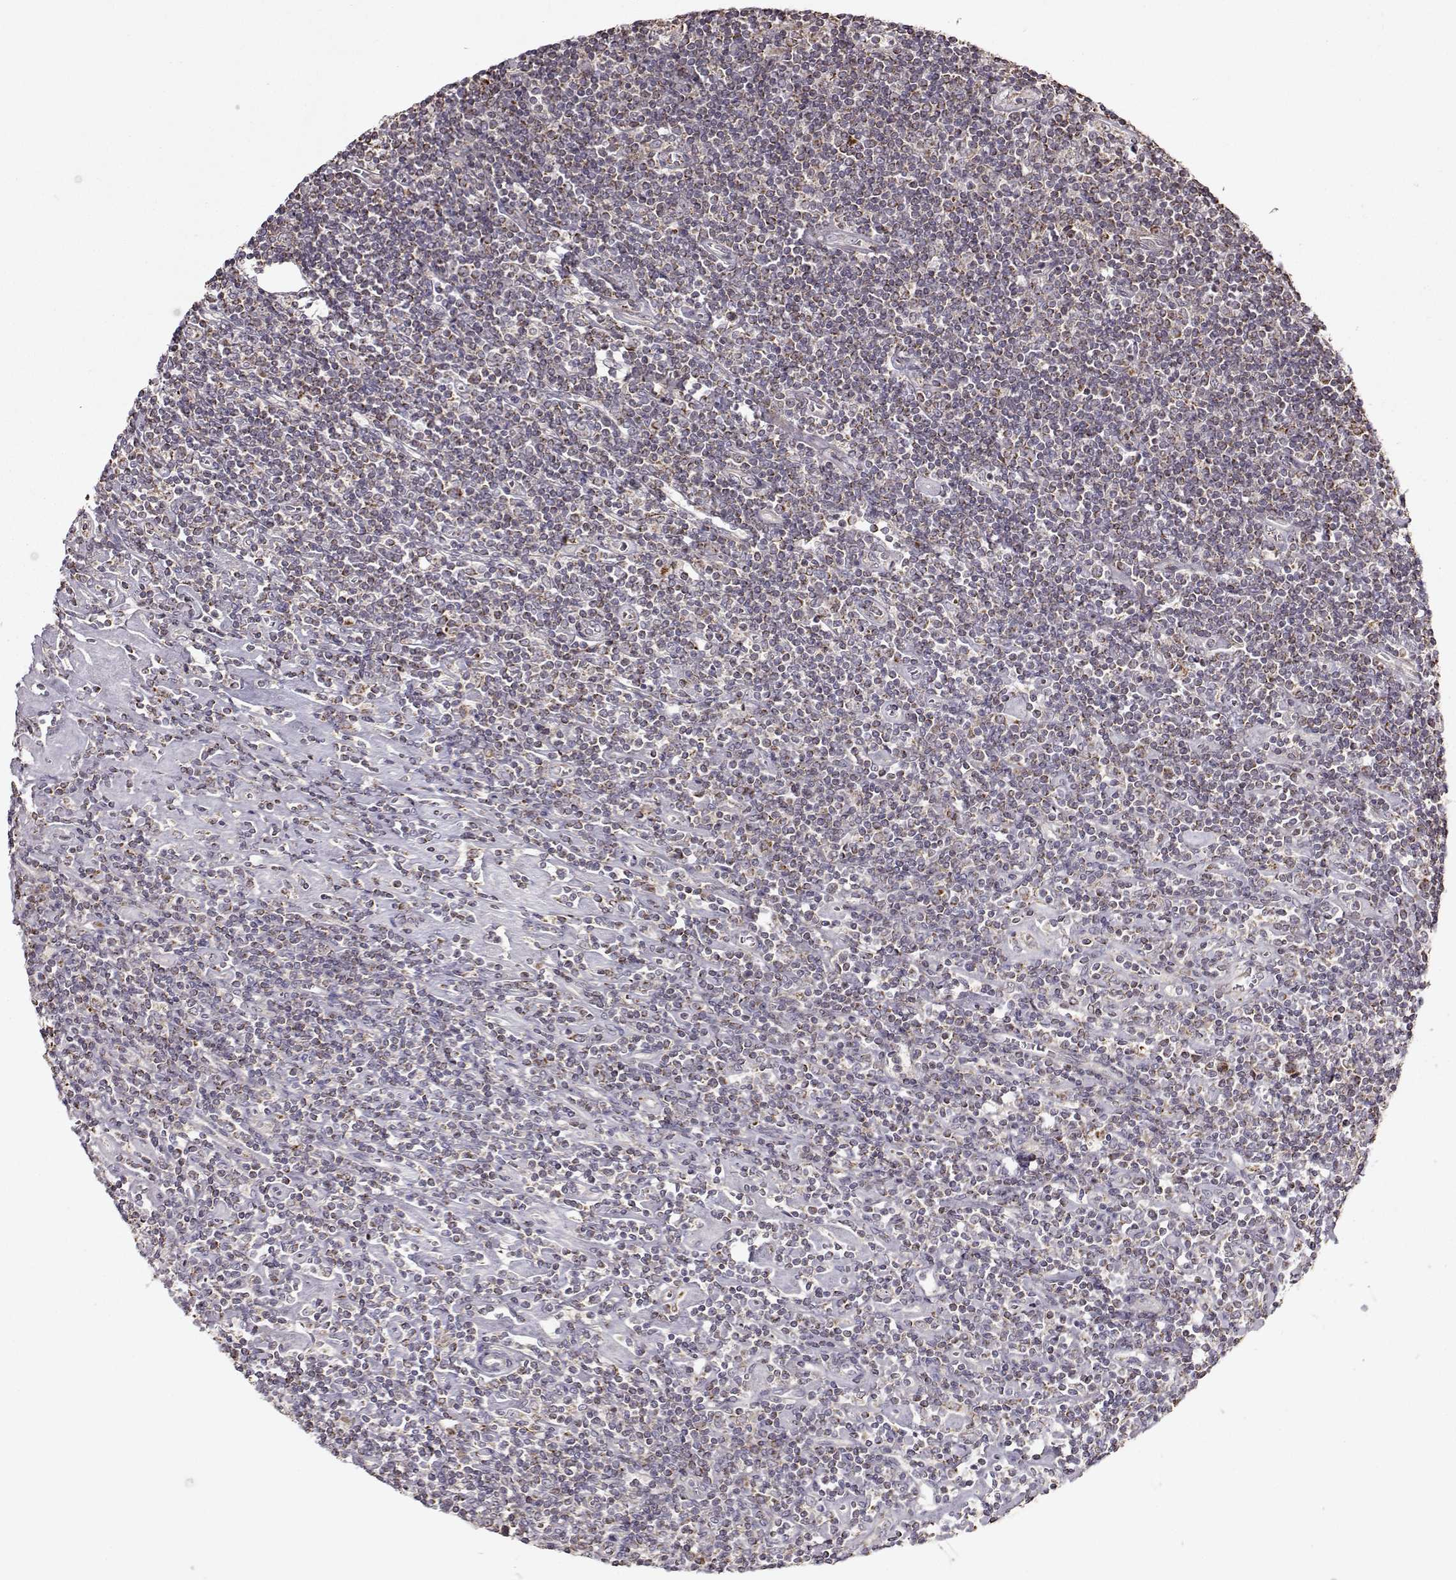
{"staining": {"intensity": "moderate", "quantity": ">75%", "location": "cytoplasmic/membranous"}, "tissue": "lymphoma", "cell_type": "Tumor cells", "image_type": "cancer", "snomed": [{"axis": "morphology", "description": "Hodgkin's disease, NOS"}, {"axis": "topography", "description": "Lymph node"}], "caption": "The micrograph reveals a brown stain indicating the presence of a protein in the cytoplasmic/membranous of tumor cells in lymphoma. (Stains: DAB in brown, nuclei in blue, Microscopy: brightfield microscopy at high magnification).", "gene": "CMTM3", "patient": {"sex": "male", "age": 40}}